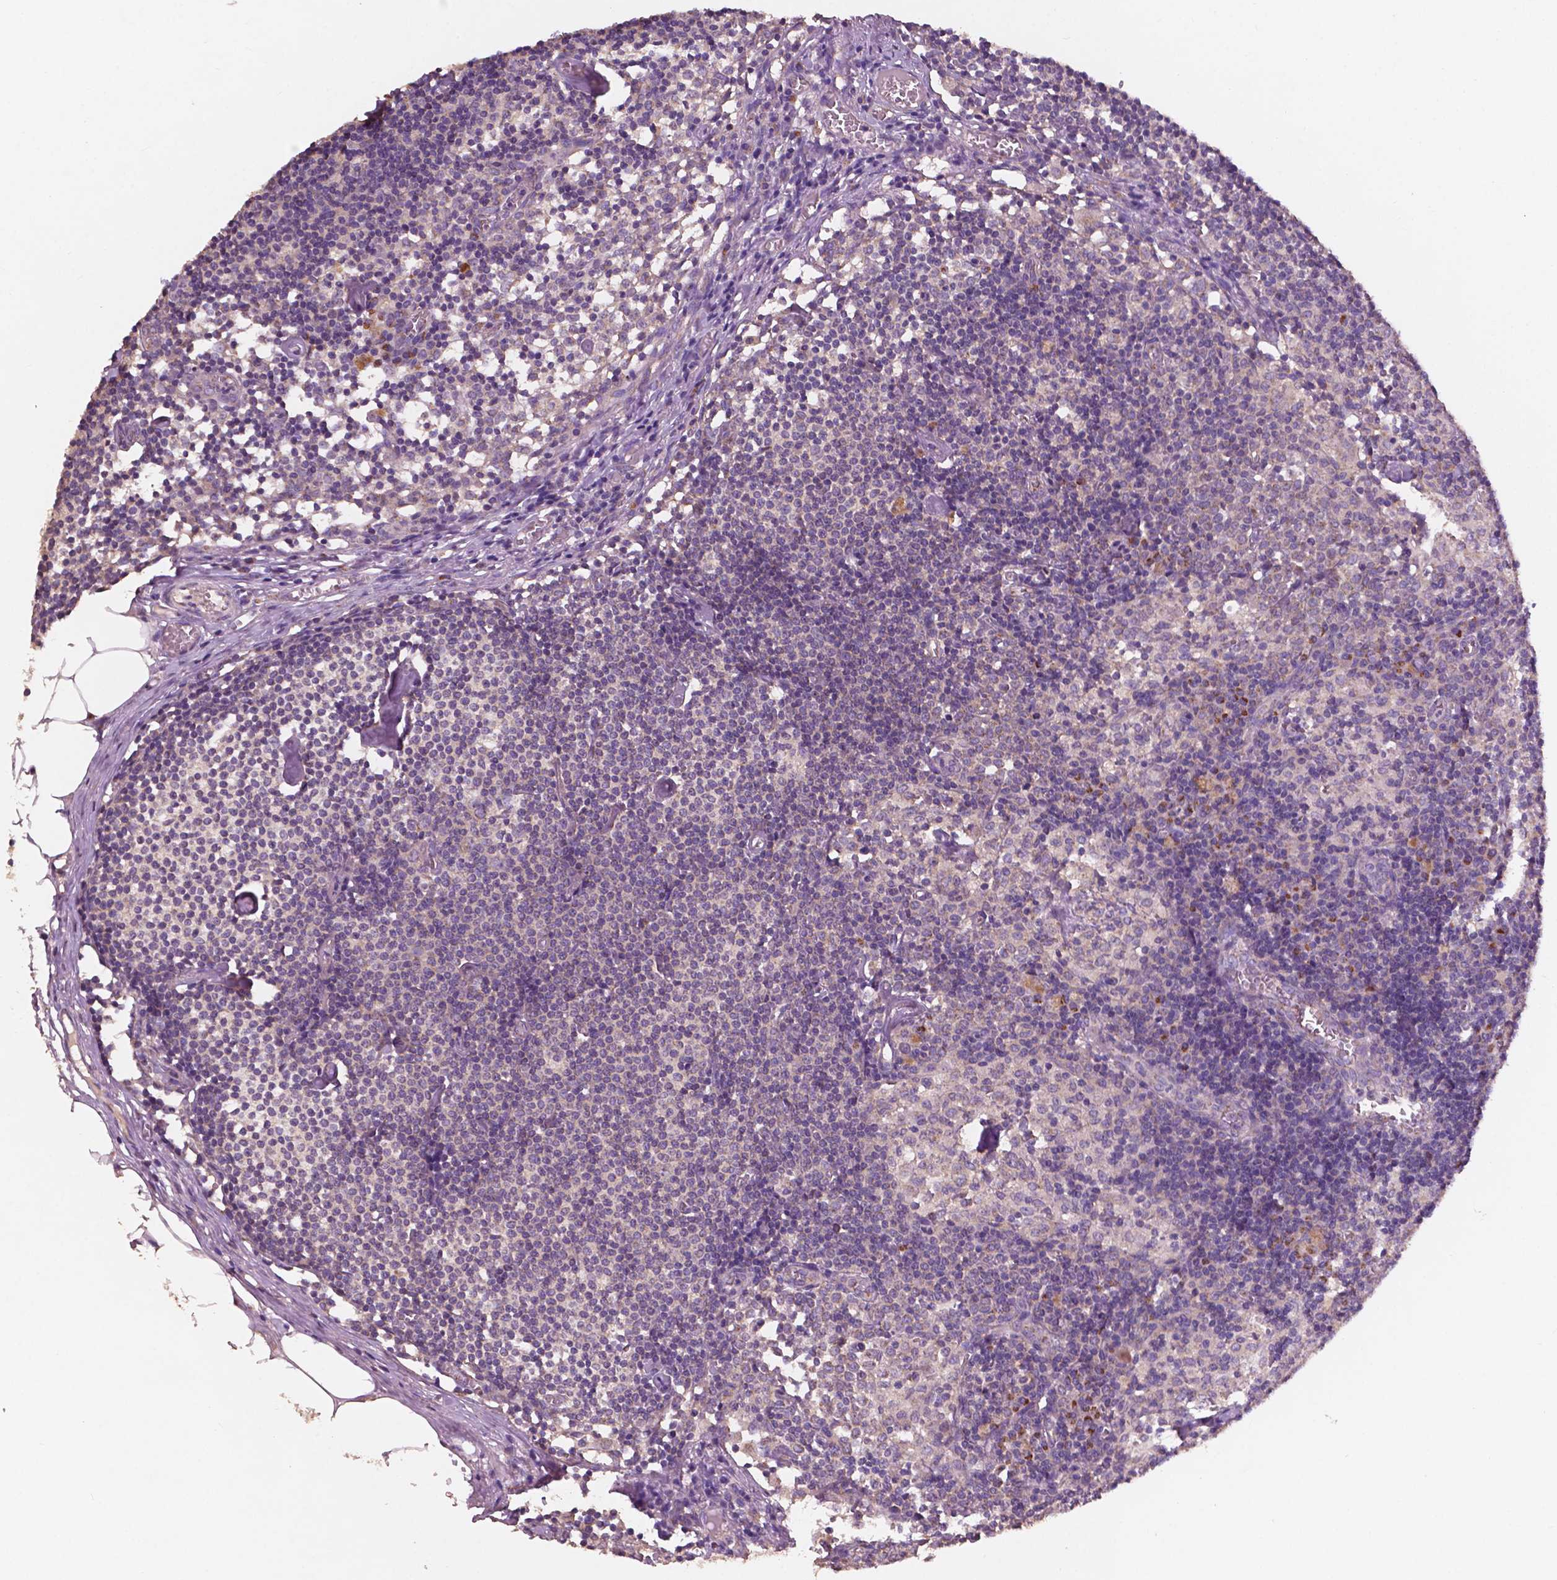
{"staining": {"intensity": "negative", "quantity": "none", "location": "none"}, "tissue": "lymph node", "cell_type": "Germinal center cells", "image_type": "normal", "snomed": [{"axis": "morphology", "description": "Normal tissue, NOS"}, {"axis": "topography", "description": "Lymph node"}], "caption": "Human lymph node stained for a protein using immunohistochemistry displays no positivity in germinal center cells.", "gene": "CHPT1", "patient": {"sex": "female", "age": 52}}